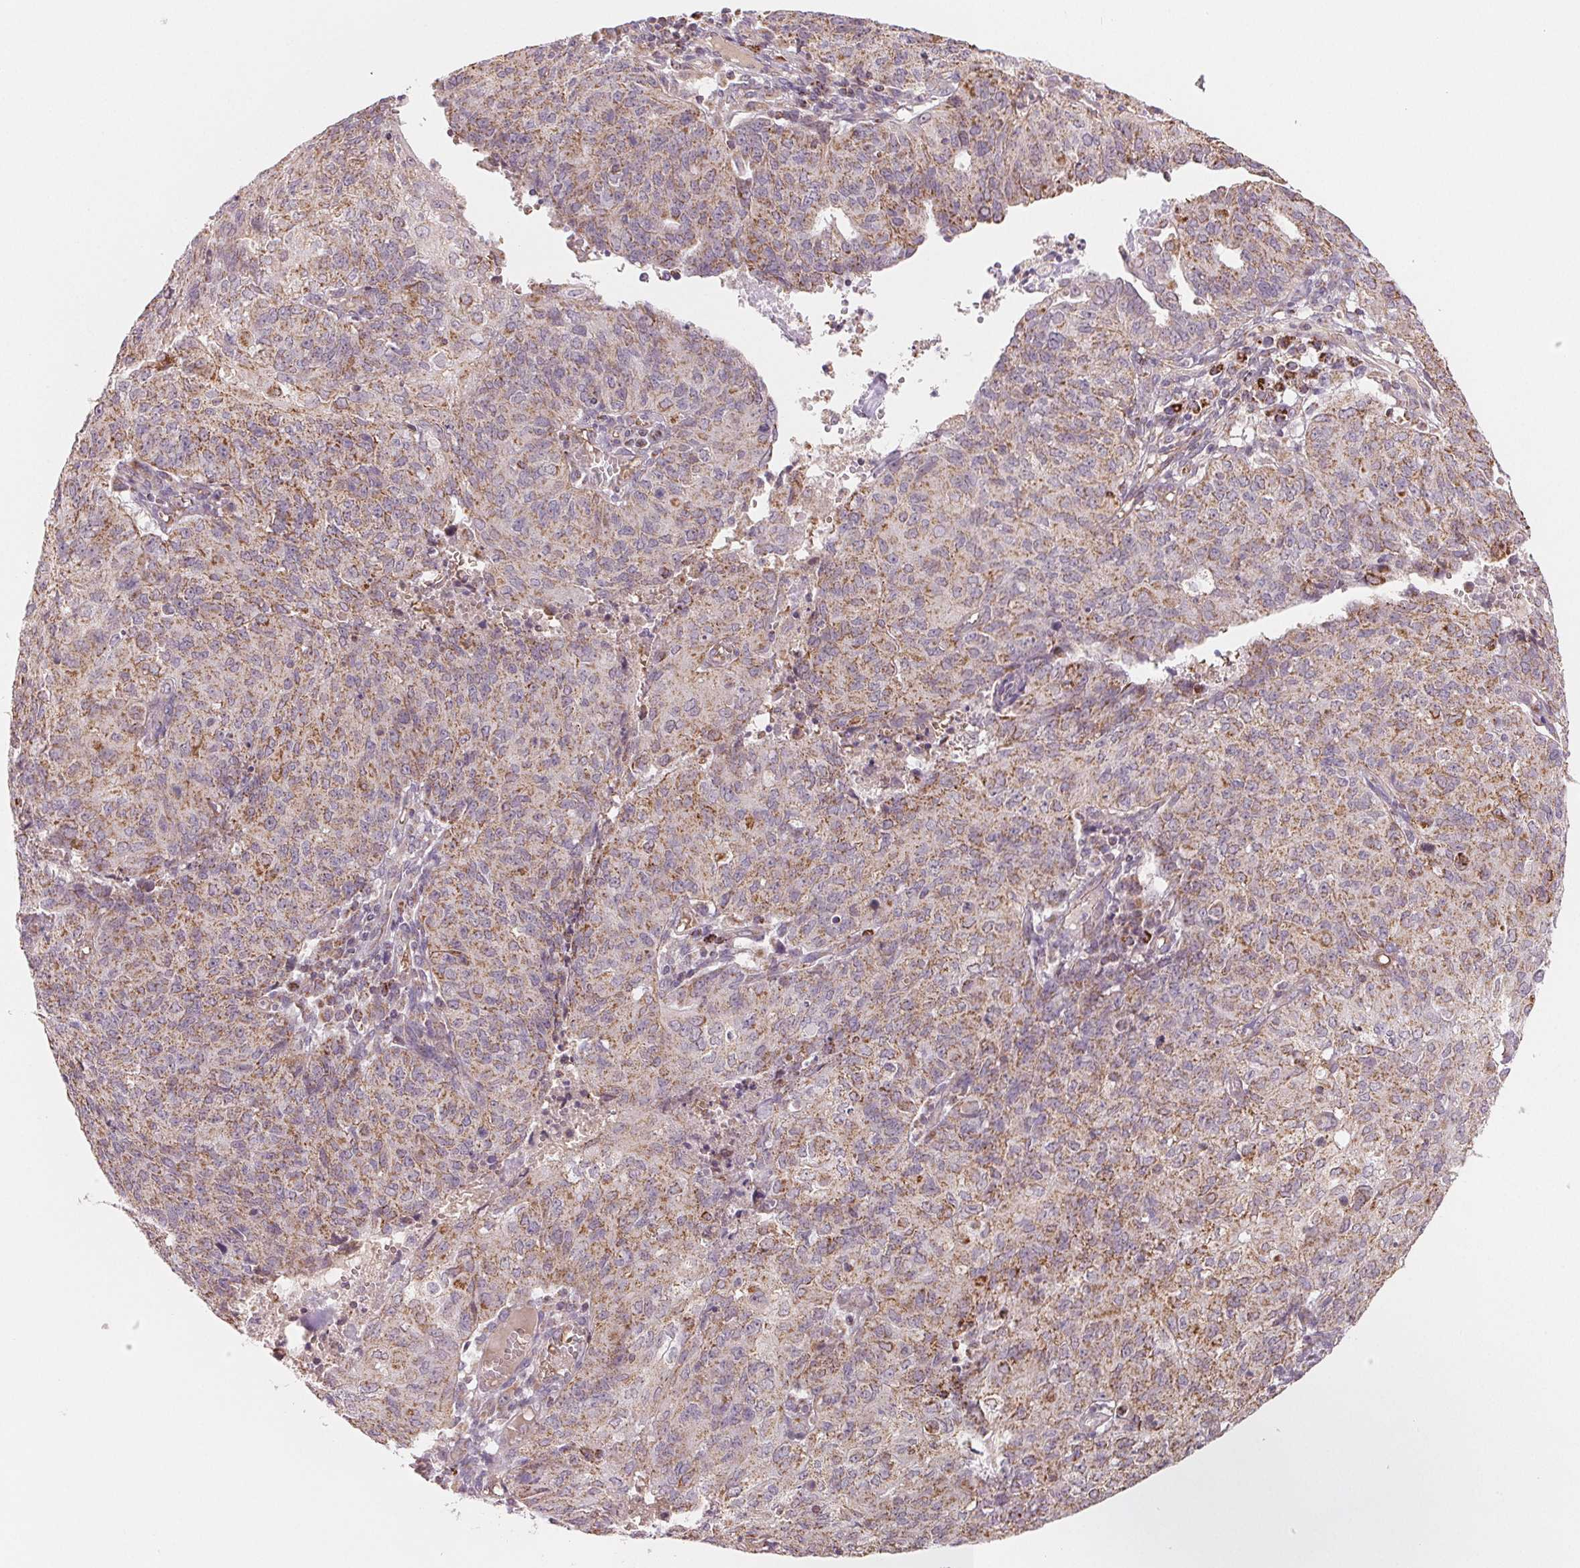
{"staining": {"intensity": "weak", "quantity": "25%-75%", "location": "cytoplasmic/membranous"}, "tissue": "endometrial cancer", "cell_type": "Tumor cells", "image_type": "cancer", "snomed": [{"axis": "morphology", "description": "Adenocarcinoma, NOS"}, {"axis": "topography", "description": "Endometrium"}], "caption": "This is a histology image of immunohistochemistry (IHC) staining of endometrial cancer (adenocarcinoma), which shows weak expression in the cytoplasmic/membranous of tumor cells.", "gene": "HINT2", "patient": {"sex": "female", "age": 82}}